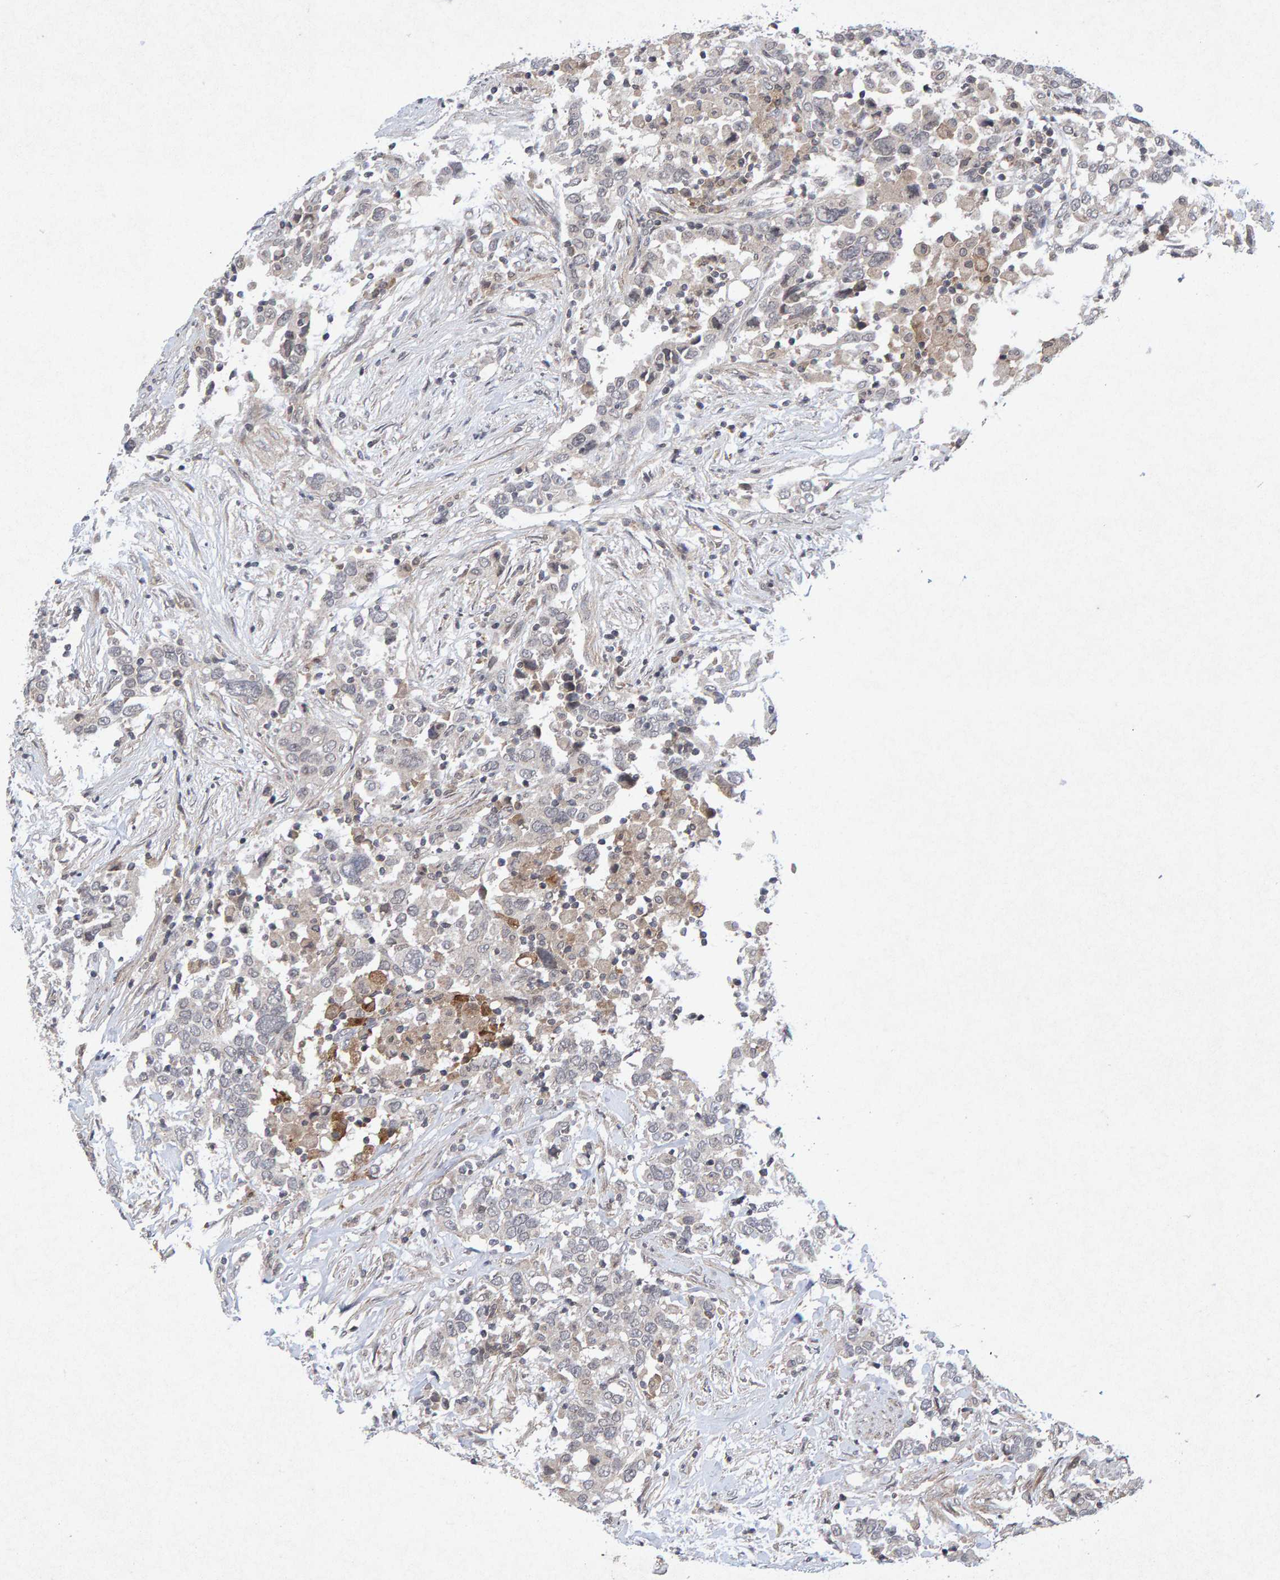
{"staining": {"intensity": "negative", "quantity": "none", "location": "none"}, "tissue": "urothelial cancer", "cell_type": "Tumor cells", "image_type": "cancer", "snomed": [{"axis": "morphology", "description": "Urothelial carcinoma, High grade"}, {"axis": "topography", "description": "Urinary bladder"}], "caption": "Immunohistochemistry (IHC) of urothelial cancer shows no positivity in tumor cells.", "gene": "CDH2", "patient": {"sex": "male", "age": 61}}